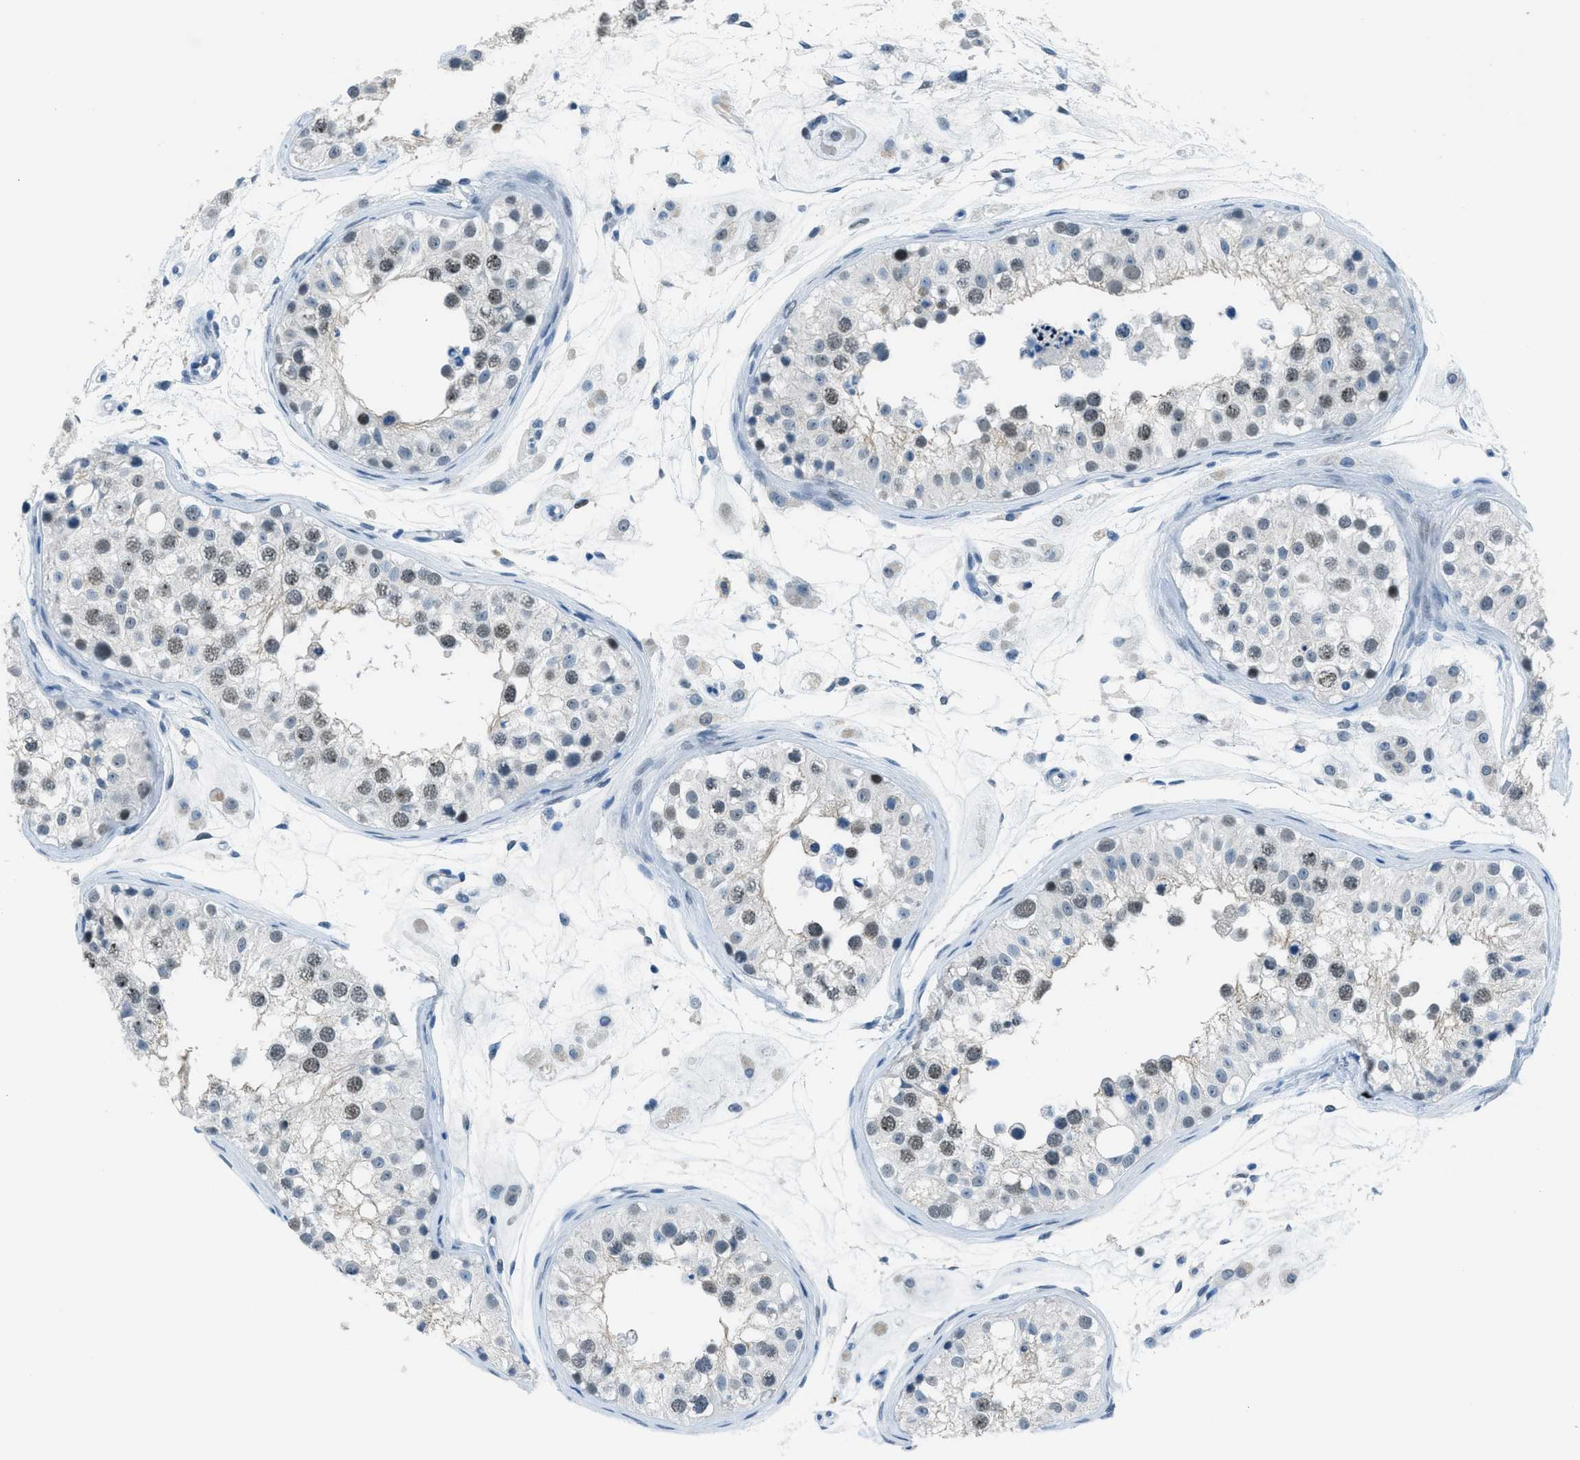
{"staining": {"intensity": "weak", "quantity": "25%-75%", "location": "nuclear"}, "tissue": "testis", "cell_type": "Cells in seminiferous ducts", "image_type": "normal", "snomed": [{"axis": "morphology", "description": "Normal tissue, NOS"}, {"axis": "morphology", "description": "Adenocarcinoma, metastatic, NOS"}, {"axis": "topography", "description": "Testis"}], "caption": "A brown stain labels weak nuclear staining of a protein in cells in seminiferous ducts of unremarkable testis. (Stains: DAB (3,3'-diaminobenzidine) in brown, nuclei in blue, Microscopy: brightfield microscopy at high magnification).", "gene": "TTC13", "patient": {"sex": "male", "age": 26}}